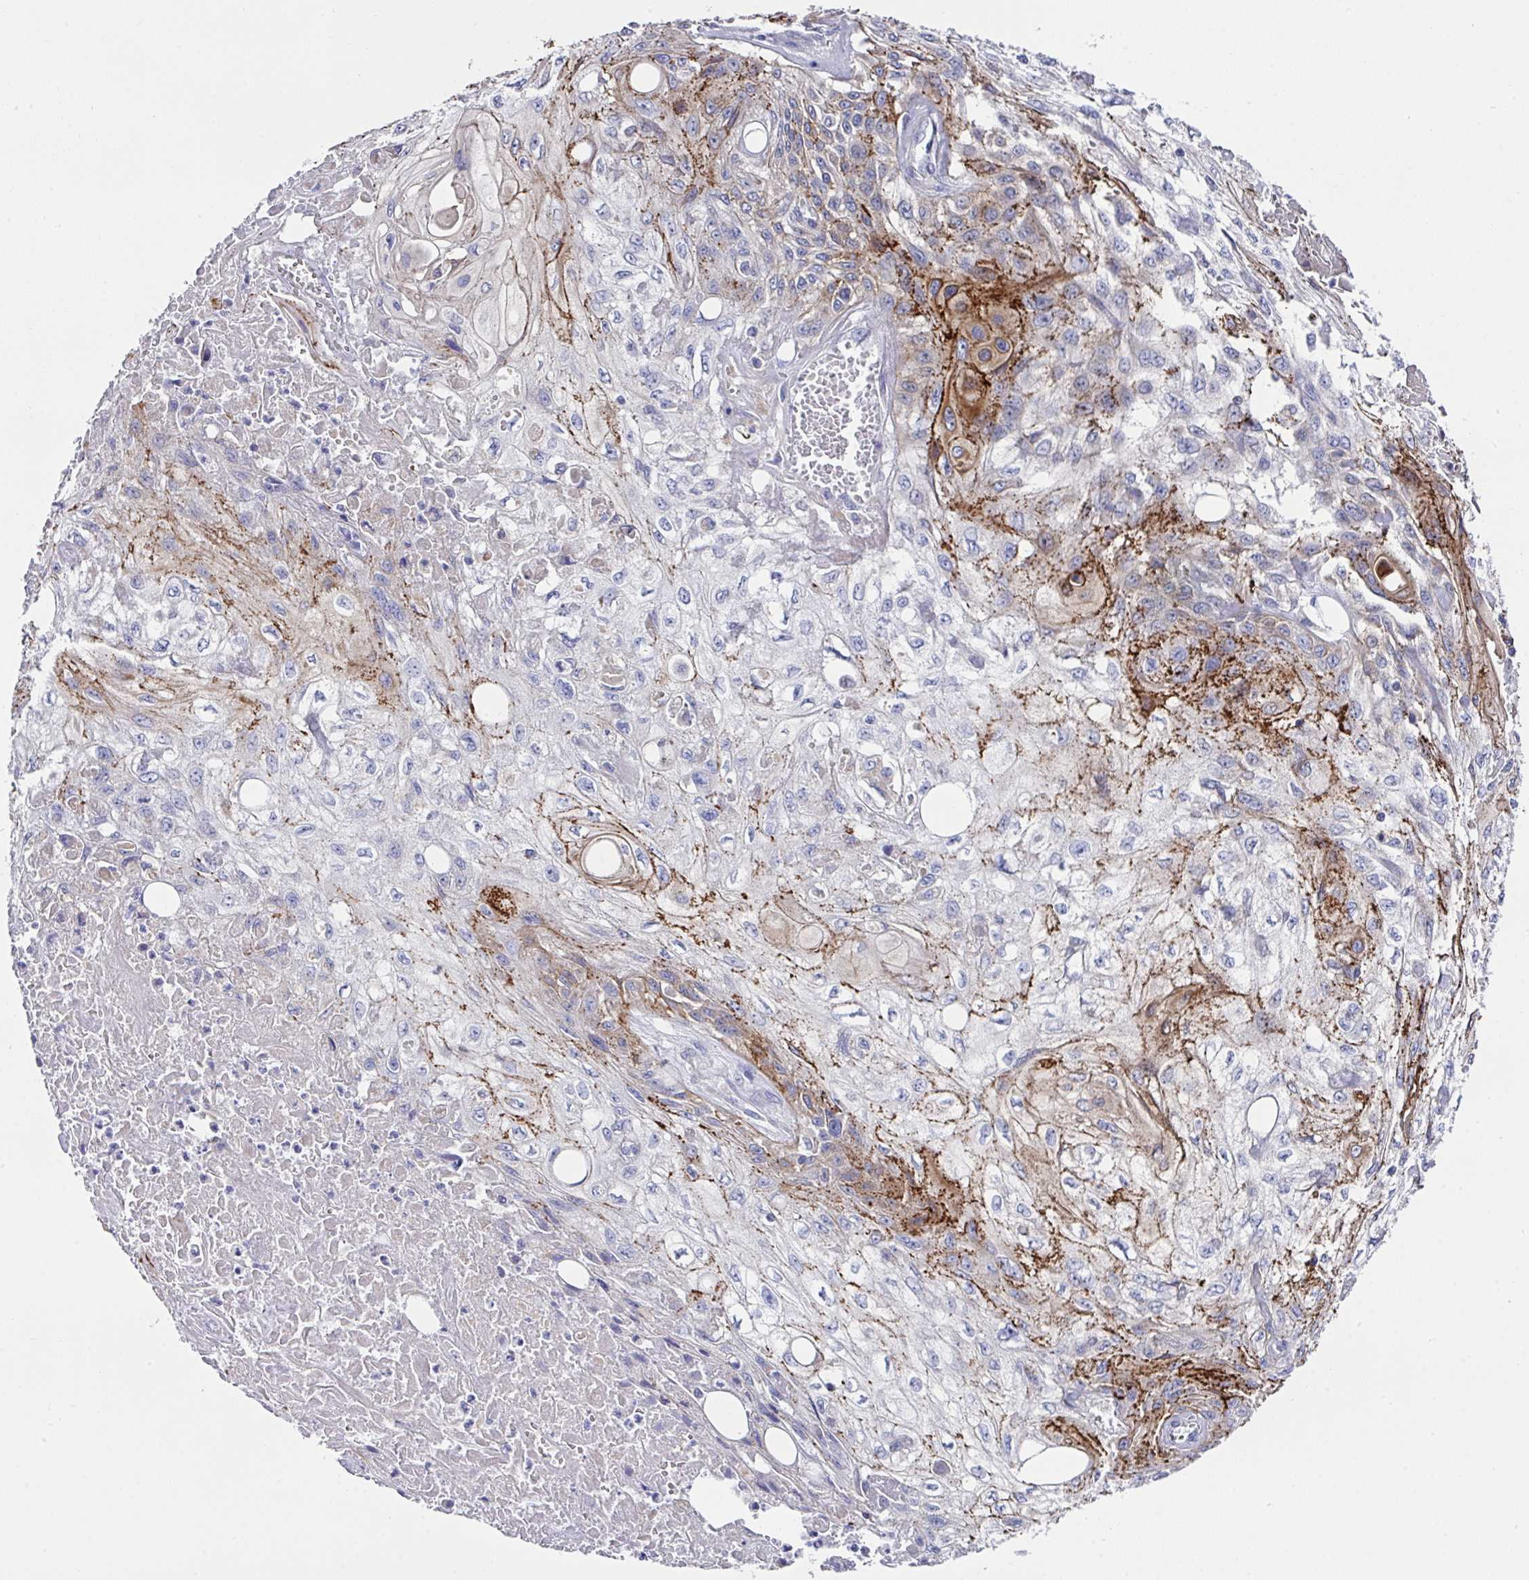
{"staining": {"intensity": "moderate", "quantity": "<25%", "location": "cytoplasmic/membranous"}, "tissue": "skin cancer", "cell_type": "Tumor cells", "image_type": "cancer", "snomed": [{"axis": "morphology", "description": "Squamous cell carcinoma, NOS"}, {"axis": "morphology", "description": "Squamous cell carcinoma, metastatic, NOS"}, {"axis": "topography", "description": "Skin"}, {"axis": "topography", "description": "Lymph node"}], "caption": "Tumor cells exhibit moderate cytoplasmic/membranous expression in approximately <25% of cells in skin cancer.", "gene": "CLDN1", "patient": {"sex": "male", "age": 75}}